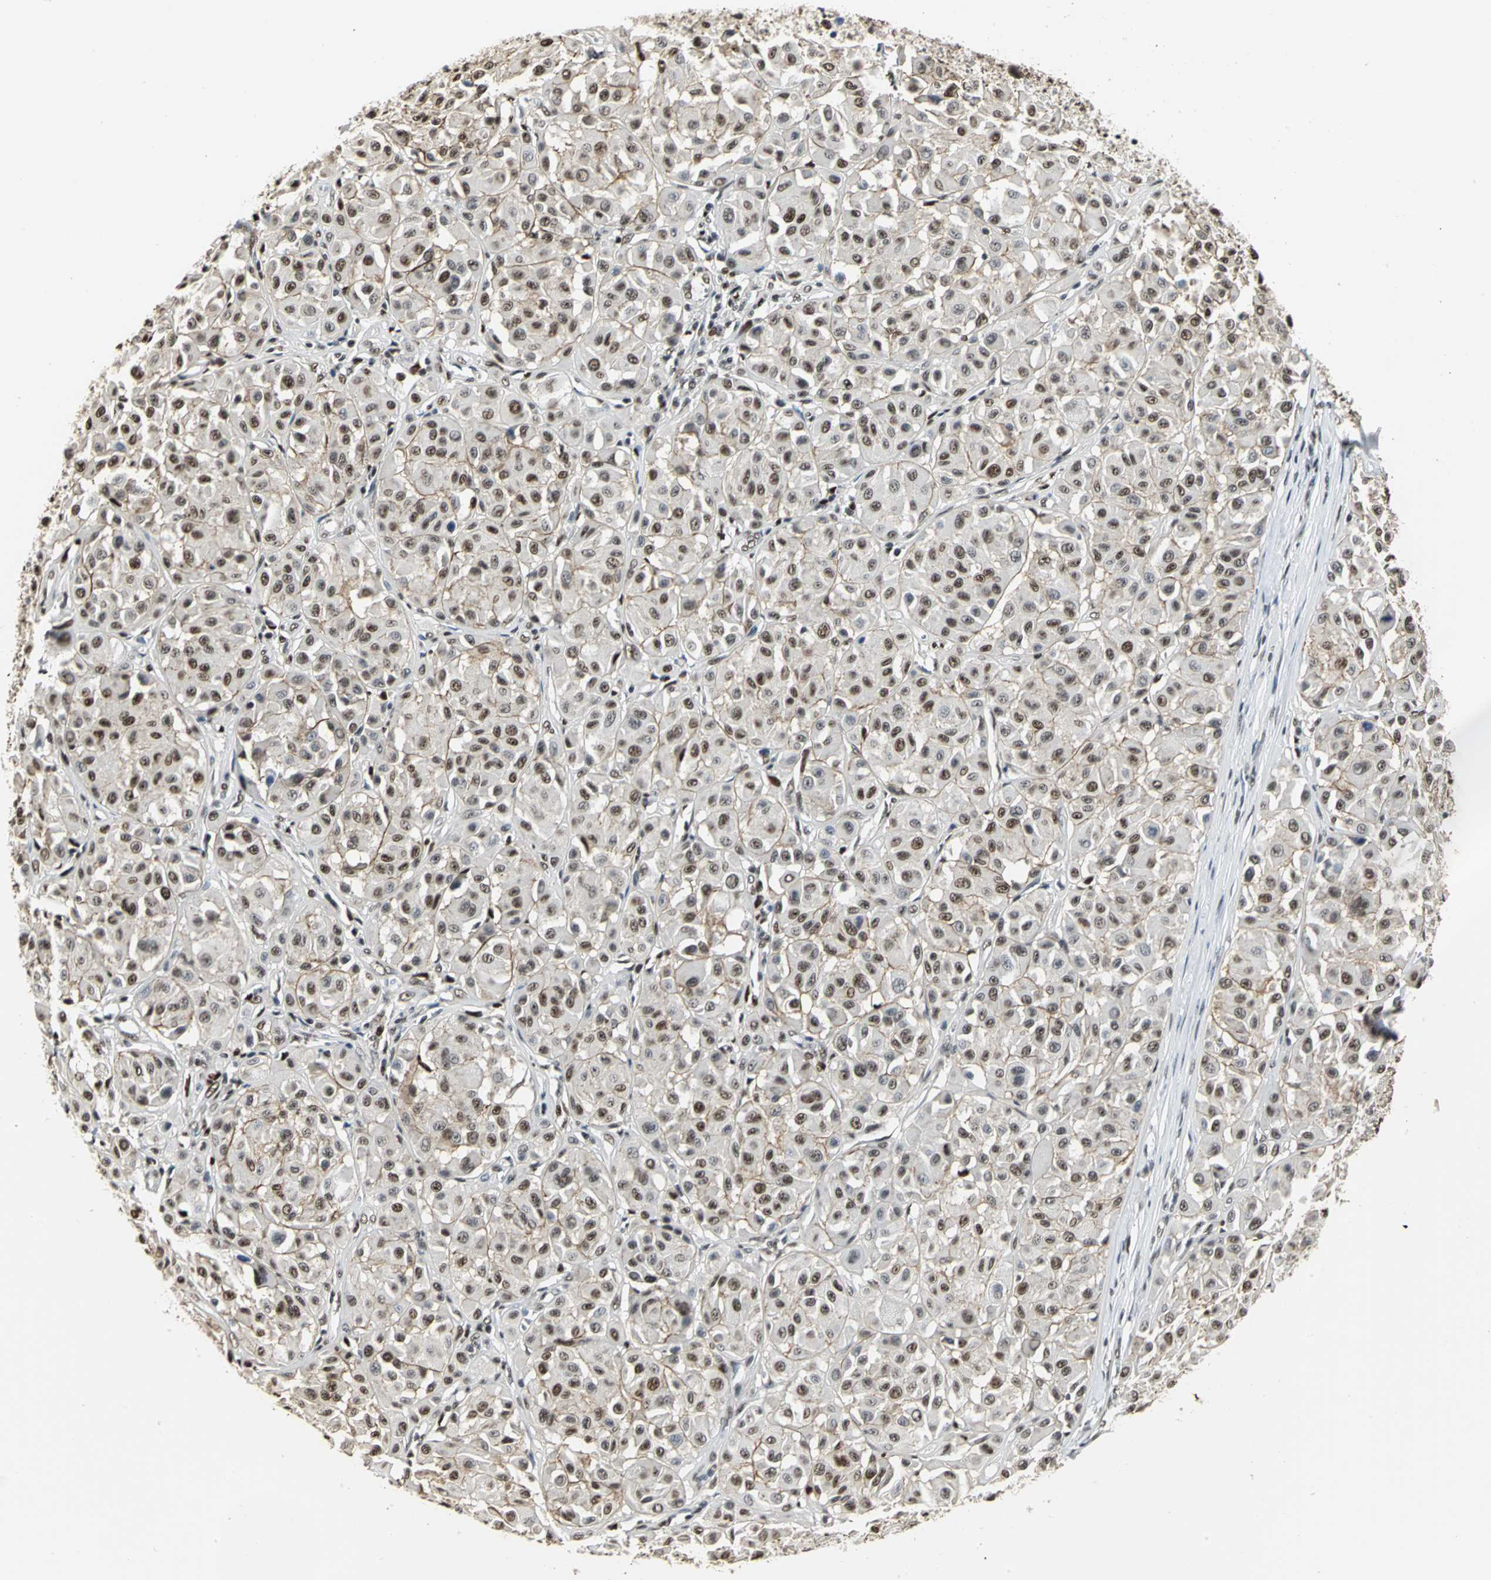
{"staining": {"intensity": "moderate", "quantity": ">75%", "location": "nuclear"}, "tissue": "melanoma", "cell_type": "Tumor cells", "image_type": "cancer", "snomed": [{"axis": "morphology", "description": "Malignant melanoma, Metastatic site"}, {"axis": "topography", "description": "Soft tissue"}], "caption": "The micrograph shows immunohistochemical staining of malignant melanoma (metastatic site). There is moderate nuclear expression is seen in approximately >75% of tumor cells. The protein is stained brown, and the nuclei are stained in blue (DAB IHC with brightfield microscopy, high magnification).", "gene": "CCDC88C", "patient": {"sex": "male", "age": 41}}